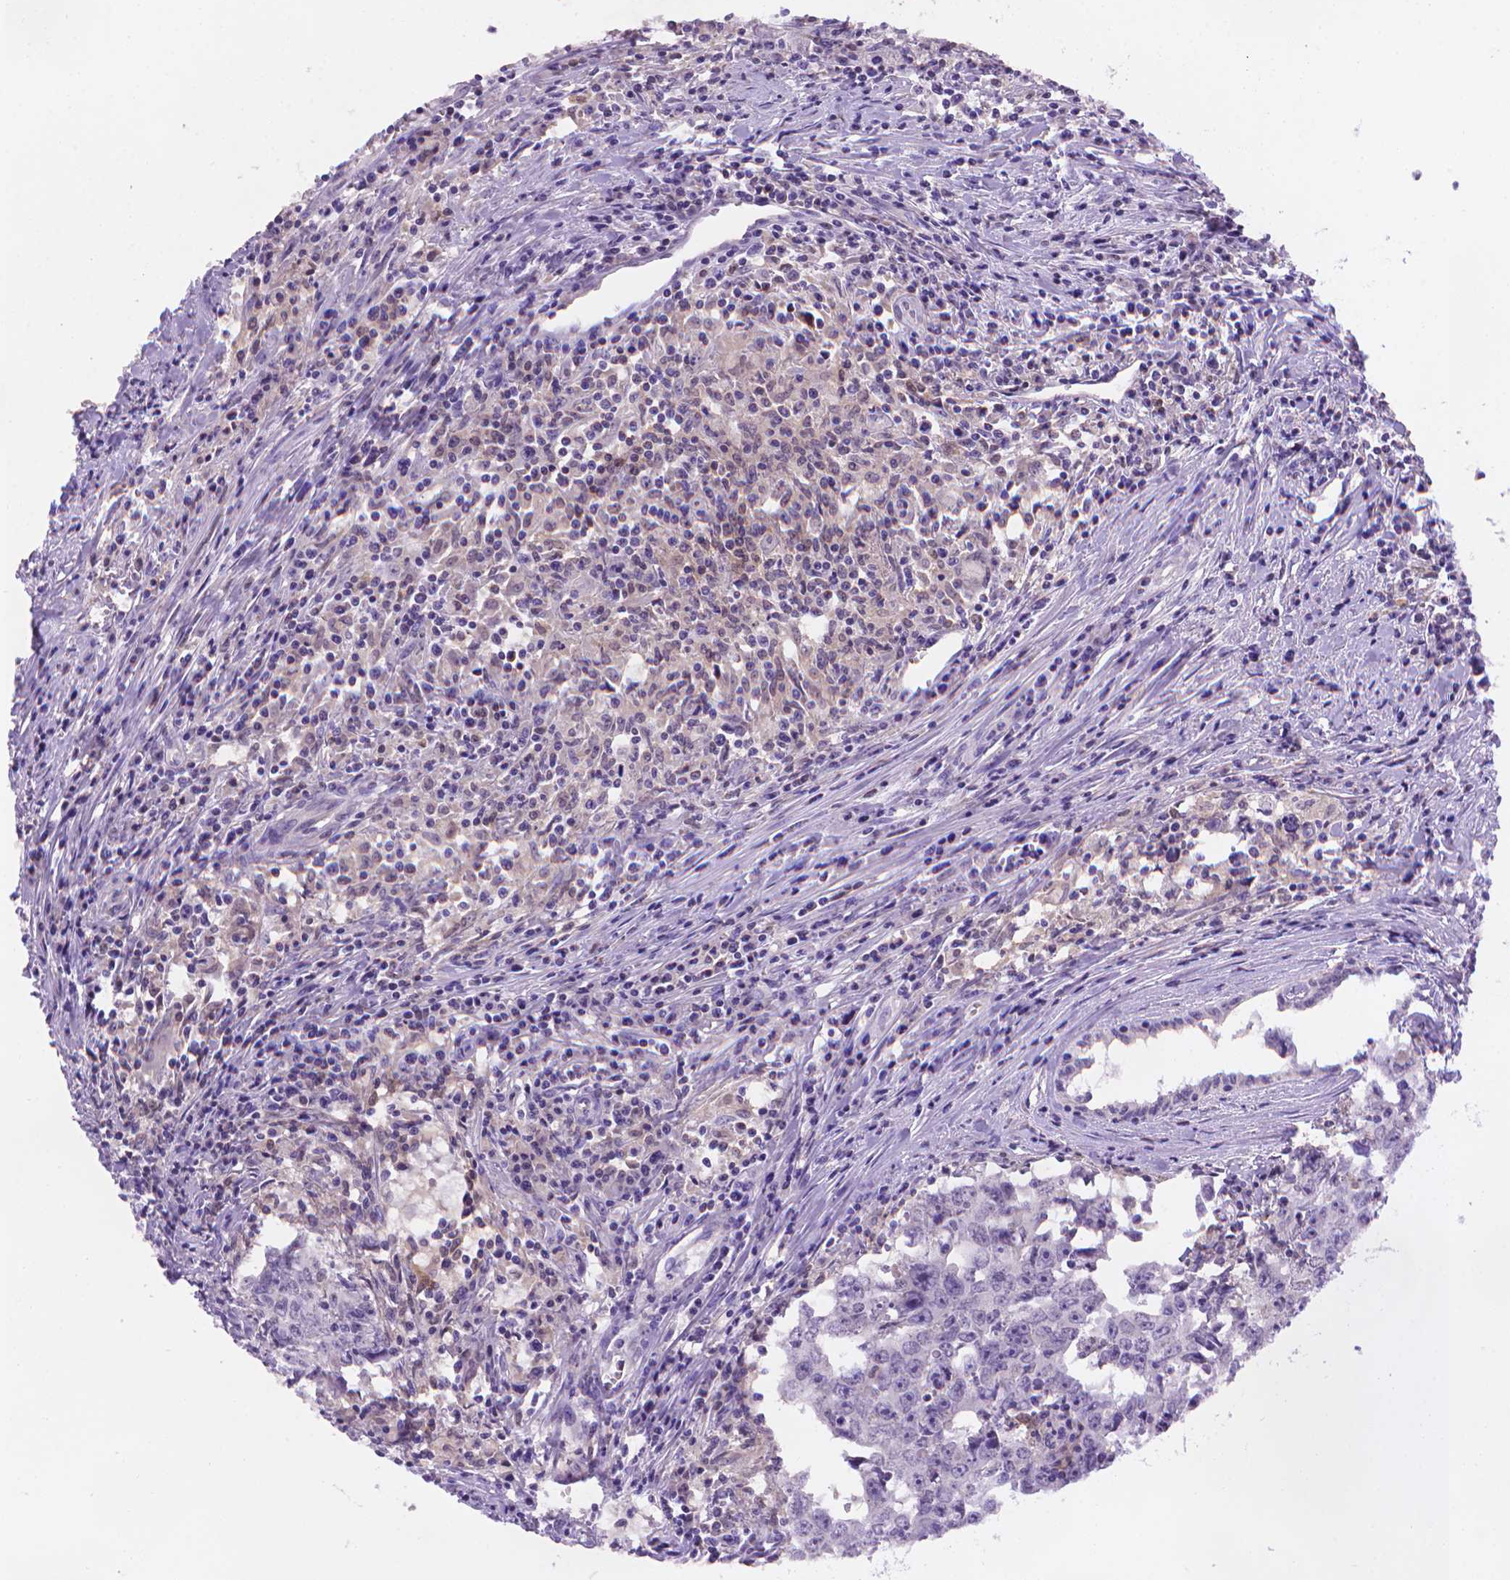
{"staining": {"intensity": "negative", "quantity": "none", "location": "none"}, "tissue": "testis cancer", "cell_type": "Tumor cells", "image_type": "cancer", "snomed": [{"axis": "morphology", "description": "Carcinoma, Embryonal, NOS"}, {"axis": "topography", "description": "Testis"}], "caption": "Tumor cells are negative for protein expression in human testis cancer (embryonal carcinoma). (DAB immunohistochemistry (IHC) with hematoxylin counter stain).", "gene": "FGD2", "patient": {"sex": "male", "age": 22}}